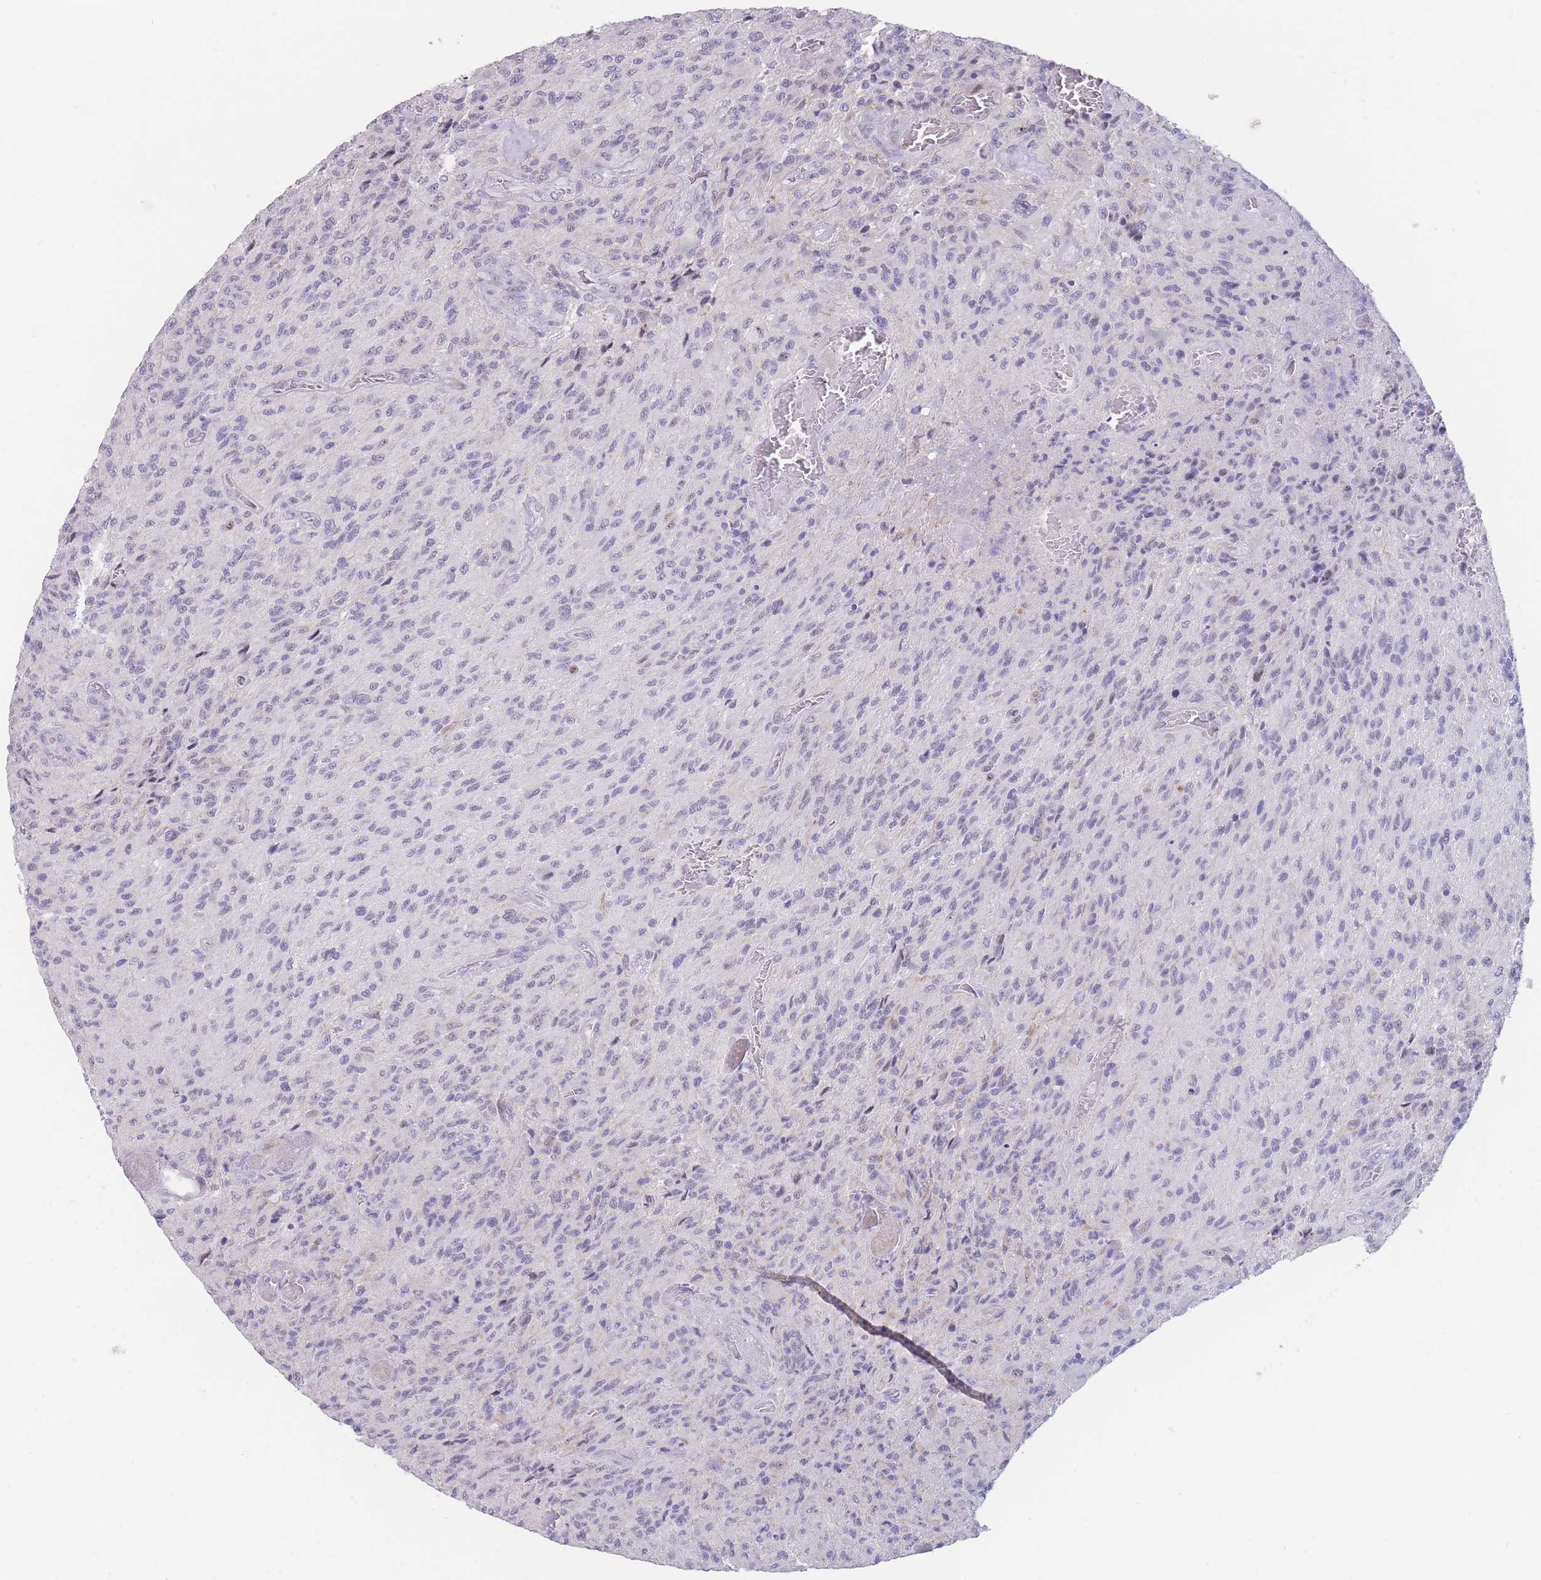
{"staining": {"intensity": "negative", "quantity": "none", "location": "none"}, "tissue": "glioma", "cell_type": "Tumor cells", "image_type": "cancer", "snomed": [{"axis": "morphology", "description": "Normal tissue, NOS"}, {"axis": "morphology", "description": "Glioma, malignant, High grade"}, {"axis": "topography", "description": "Cerebral cortex"}], "caption": "Tumor cells show no significant positivity in high-grade glioma (malignant).", "gene": "ASAP3", "patient": {"sex": "male", "age": 56}}